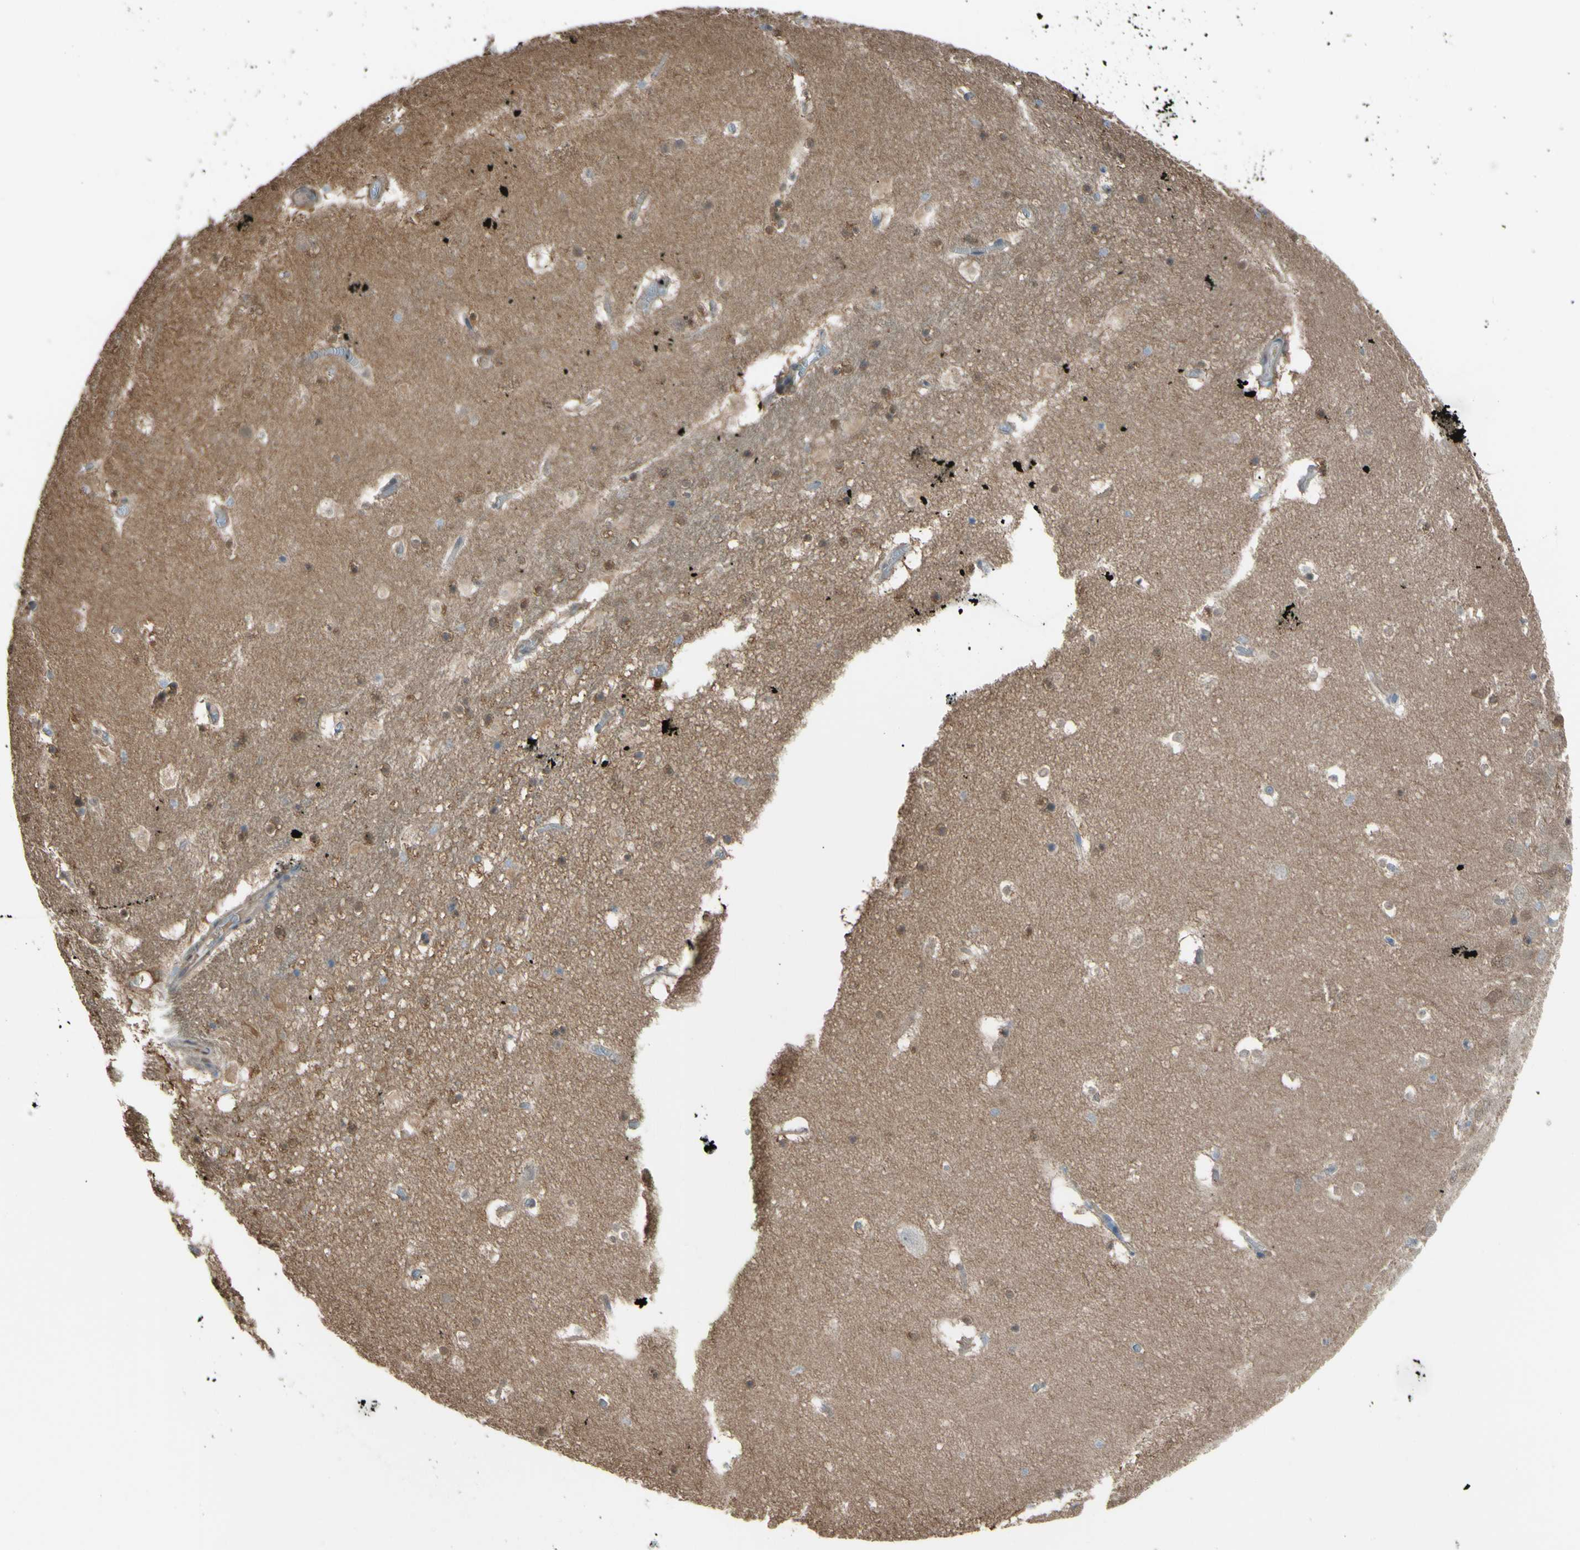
{"staining": {"intensity": "weak", "quantity": "<25%", "location": "nuclear"}, "tissue": "hippocampus", "cell_type": "Glial cells", "image_type": "normal", "snomed": [{"axis": "morphology", "description": "Normal tissue, NOS"}, {"axis": "topography", "description": "Hippocampus"}], "caption": "DAB immunohistochemical staining of benign hippocampus shows no significant expression in glial cells.", "gene": "YWHAQ", "patient": {"sex": "male", "age": 45}}